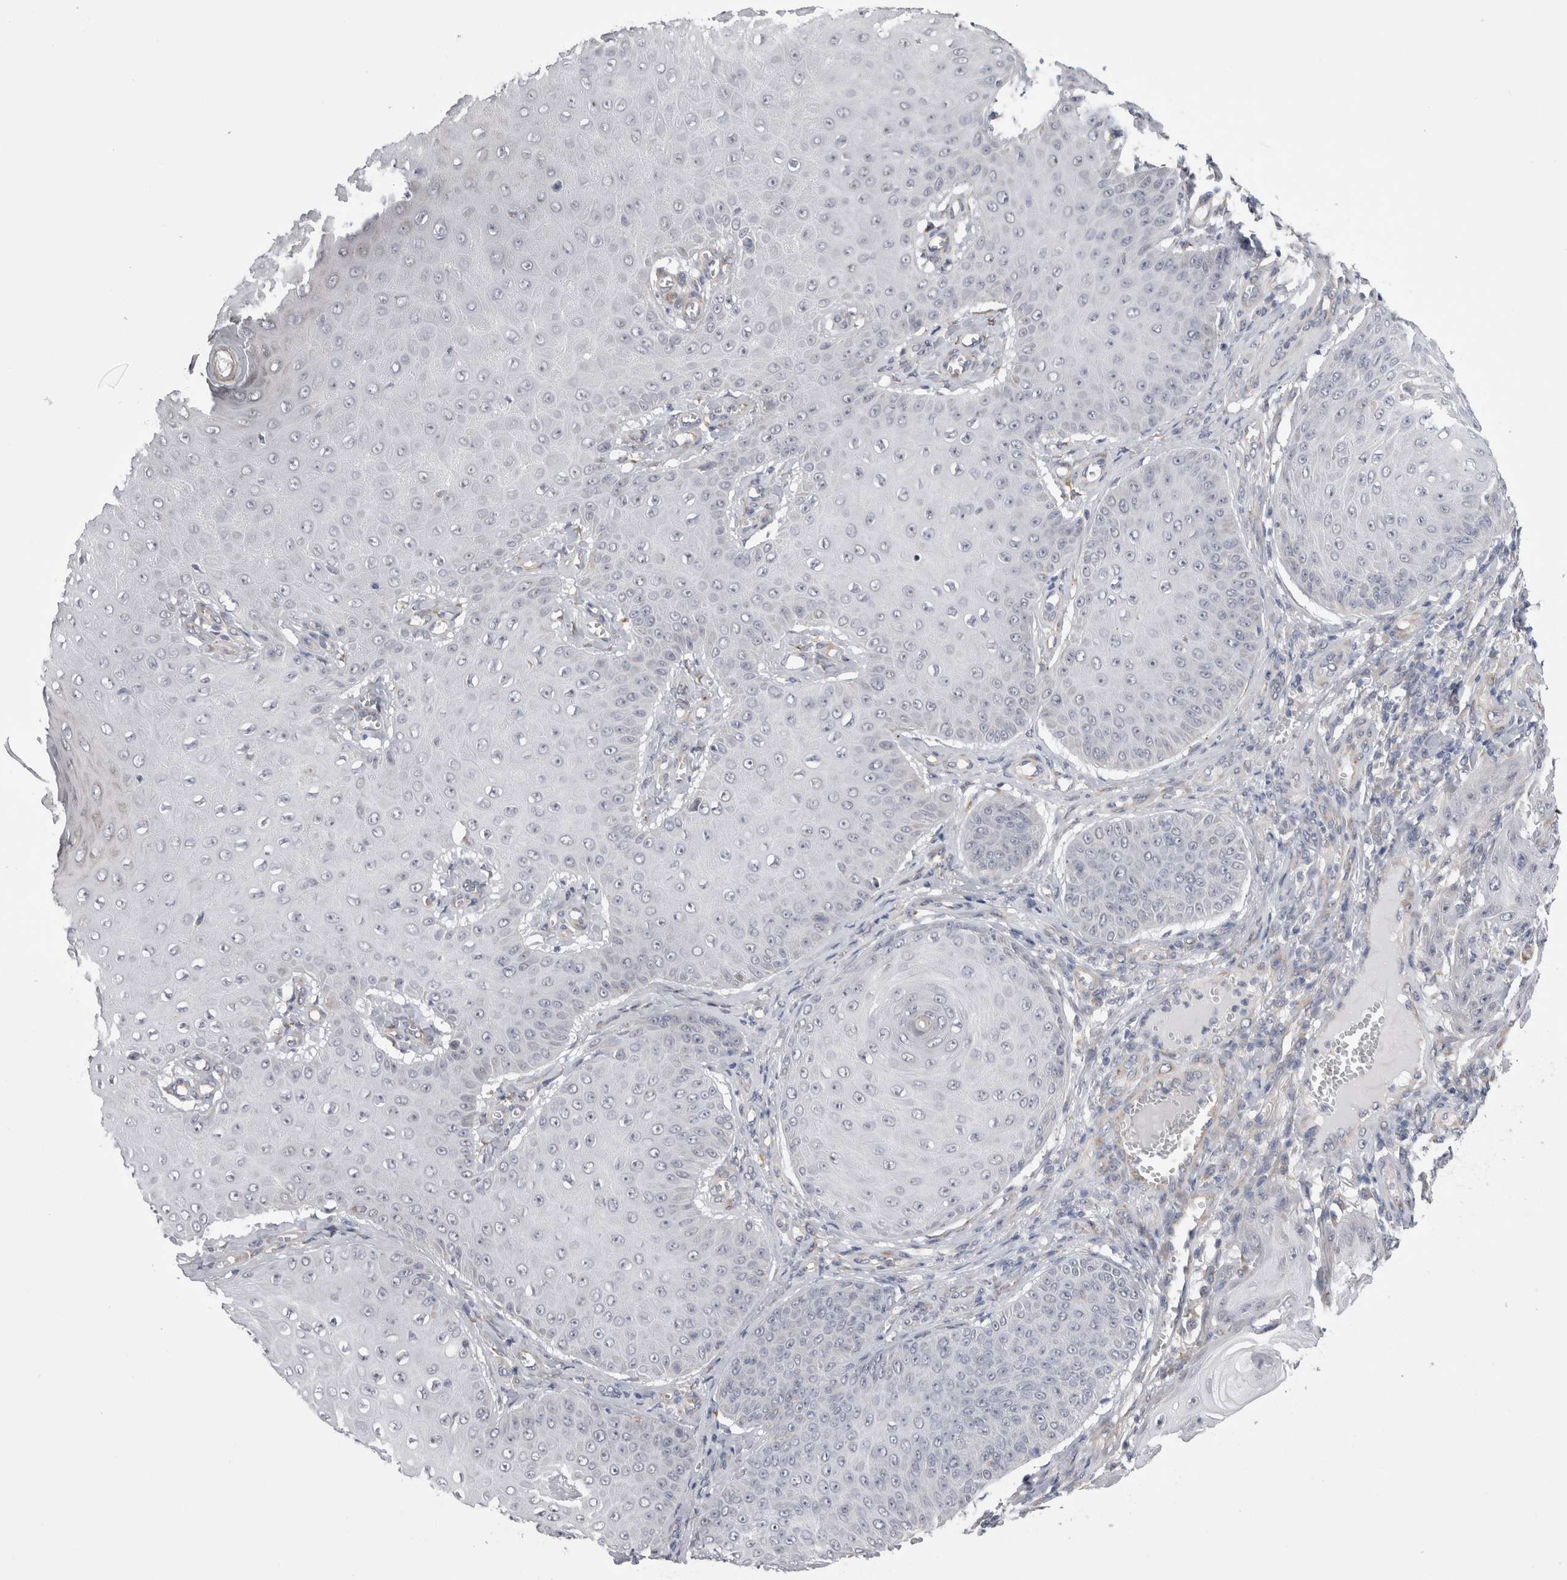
{"staining": {"intensity": "negative", "quantity": "none", "location": "none"}, "tissue": "skin cancer", "cell_type": "Tumor cells", "image_type": "cancer", "snomed": [{"axis": "morphology", "description": "Squamous cell carcinoma, NOS"}, {"axis": "topography", "description": "Skin"}], "caption": "Immunohistochemistry micrograph of human skin cancer stained for a protein (brown), which demonstrates no expression in tumor cells.", "gene": "ARHGAP29", "patient": {"sex": "male", "age": 74}}